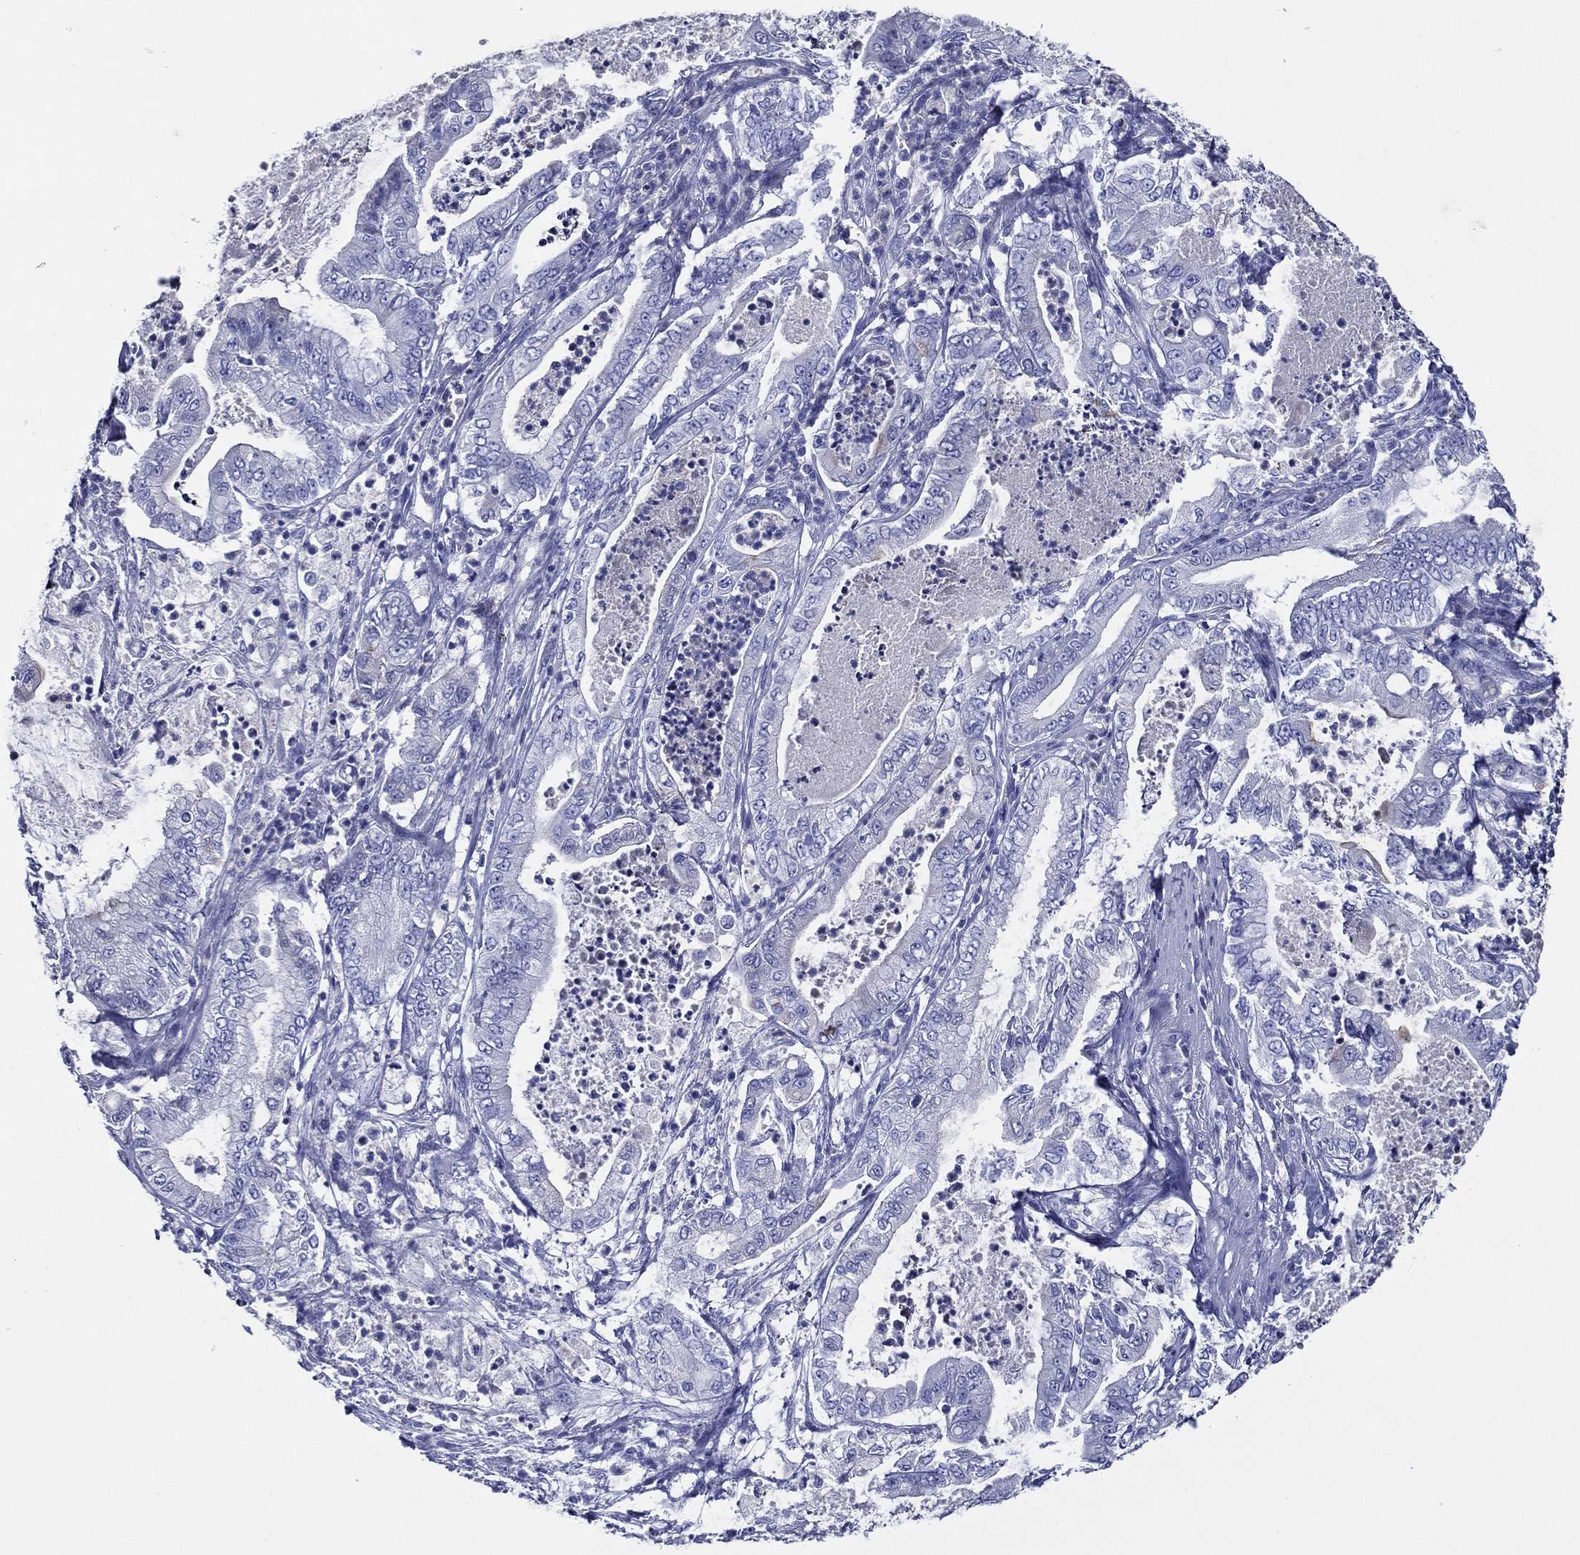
{"staining": {"intensity": "negative", "quantity": "none", "location": "none"}, "tissue": "pancreatic cancer", "cell_type": "Tumor cells", "image_type": "cancer", "snomed": [{"axis": "morphology", "description": "Adenocarcinoma, NOS"}, {"axis": "topography", "description": "Pancreas"}], "caption": "Protein analysis of pancreatic cancer displays no significant expression in tumor cells.", "gene": "ACE2", "patient": {"sex": "male", "age": 71}}